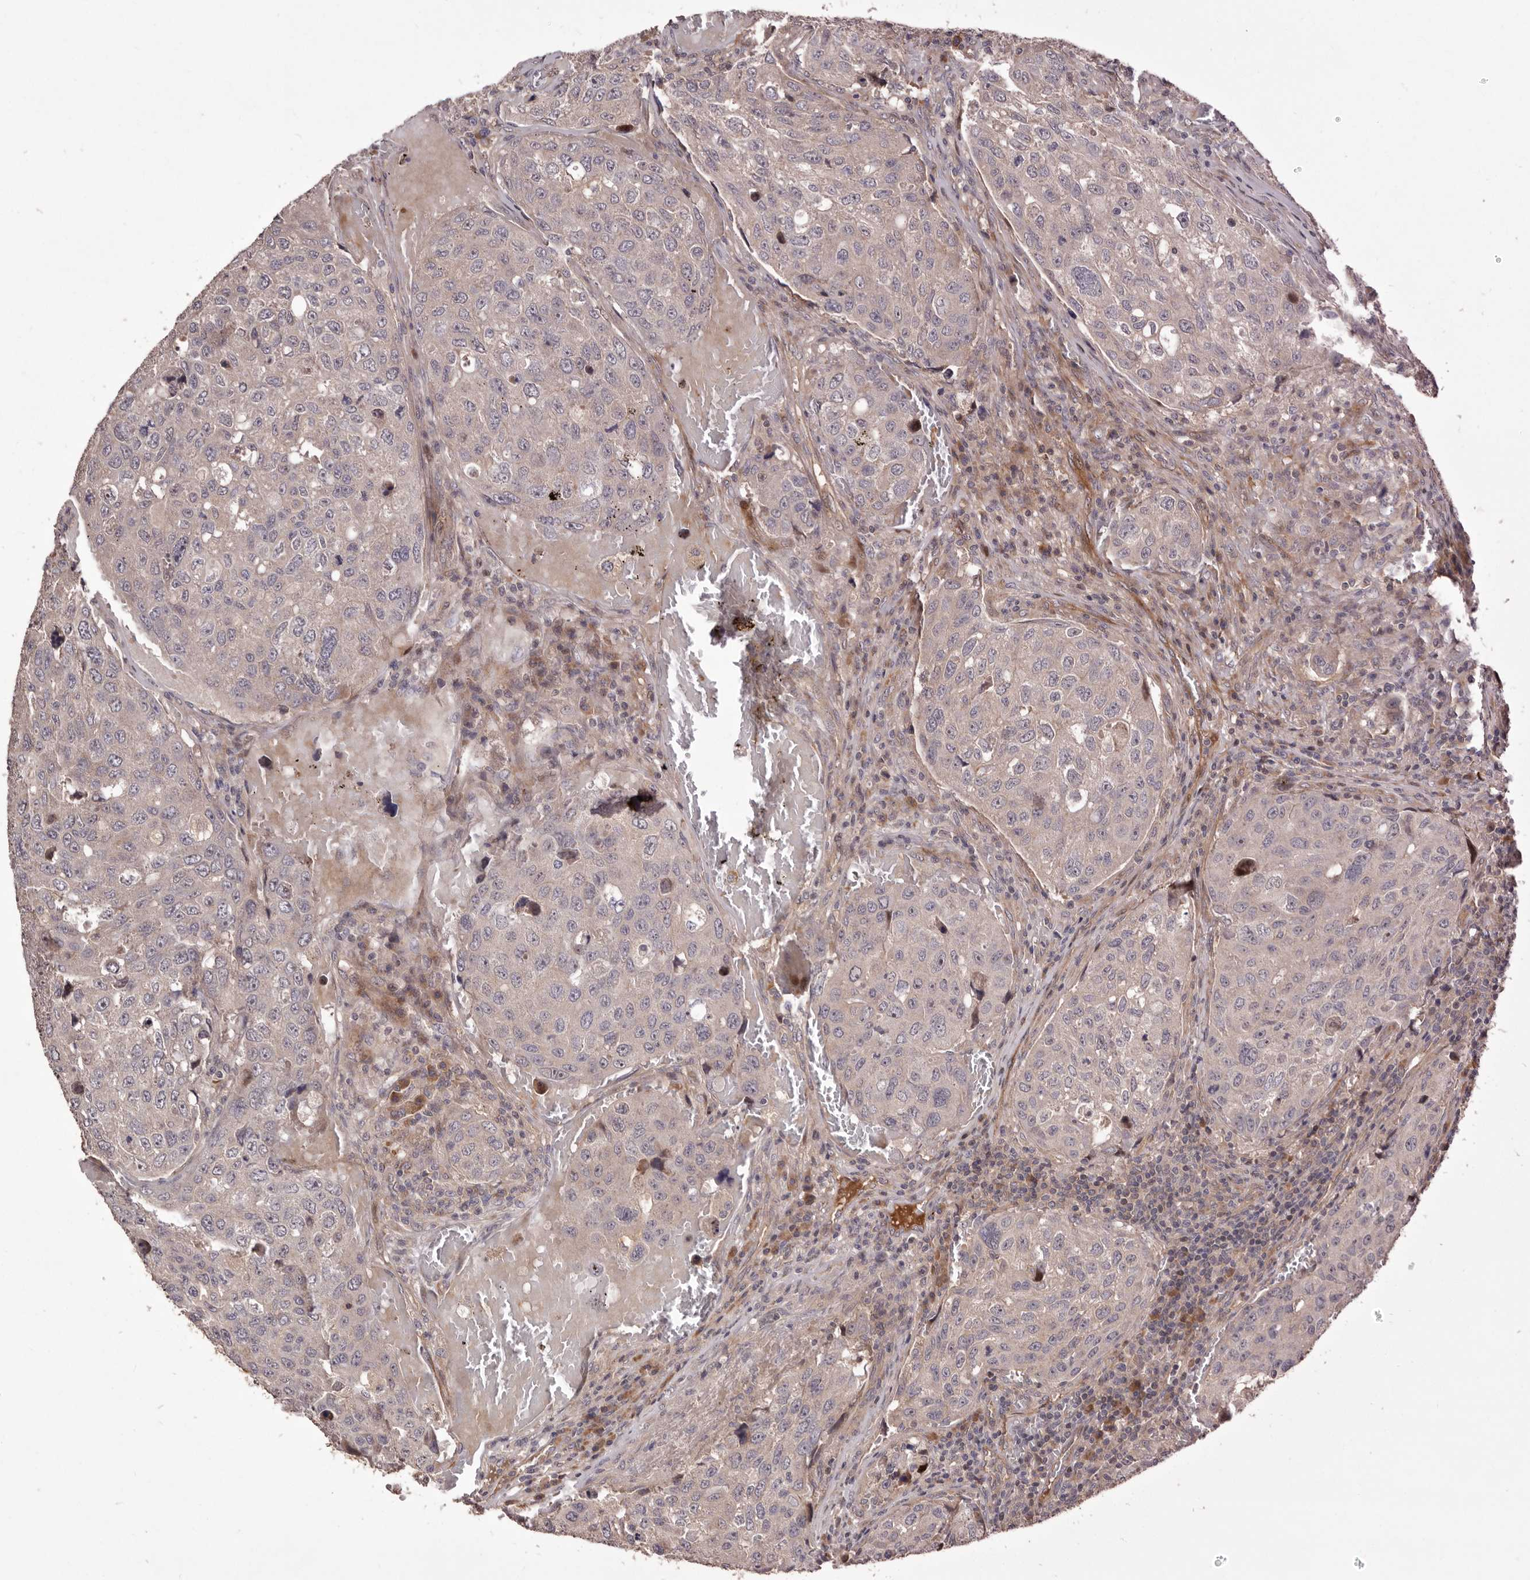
{"staining": {"intensity": "weak", "quantity": "25%-75%", "location": "cytoplasmic/membranous"}, "tissue": "urothelial cancer", "cell_type": "Tumor cells", "image_type": "cancer", "snomed": [{"axis": "morphology", "description": "Urothelial carcinoma, High grade"}, {"axis": "topography", "description": "Lymph node"}, {"axis": "topography", "description": "Urinary bladder"}], "caption": "High-grade urothelial carcinoma stained for a protein (brown) demonstrates weak cytoplasmic/membranous positive expression in approximately 25%-75% of tumor cells.", "gene": "DOP1A", "patient": {"sex": "male", "age": 51}}